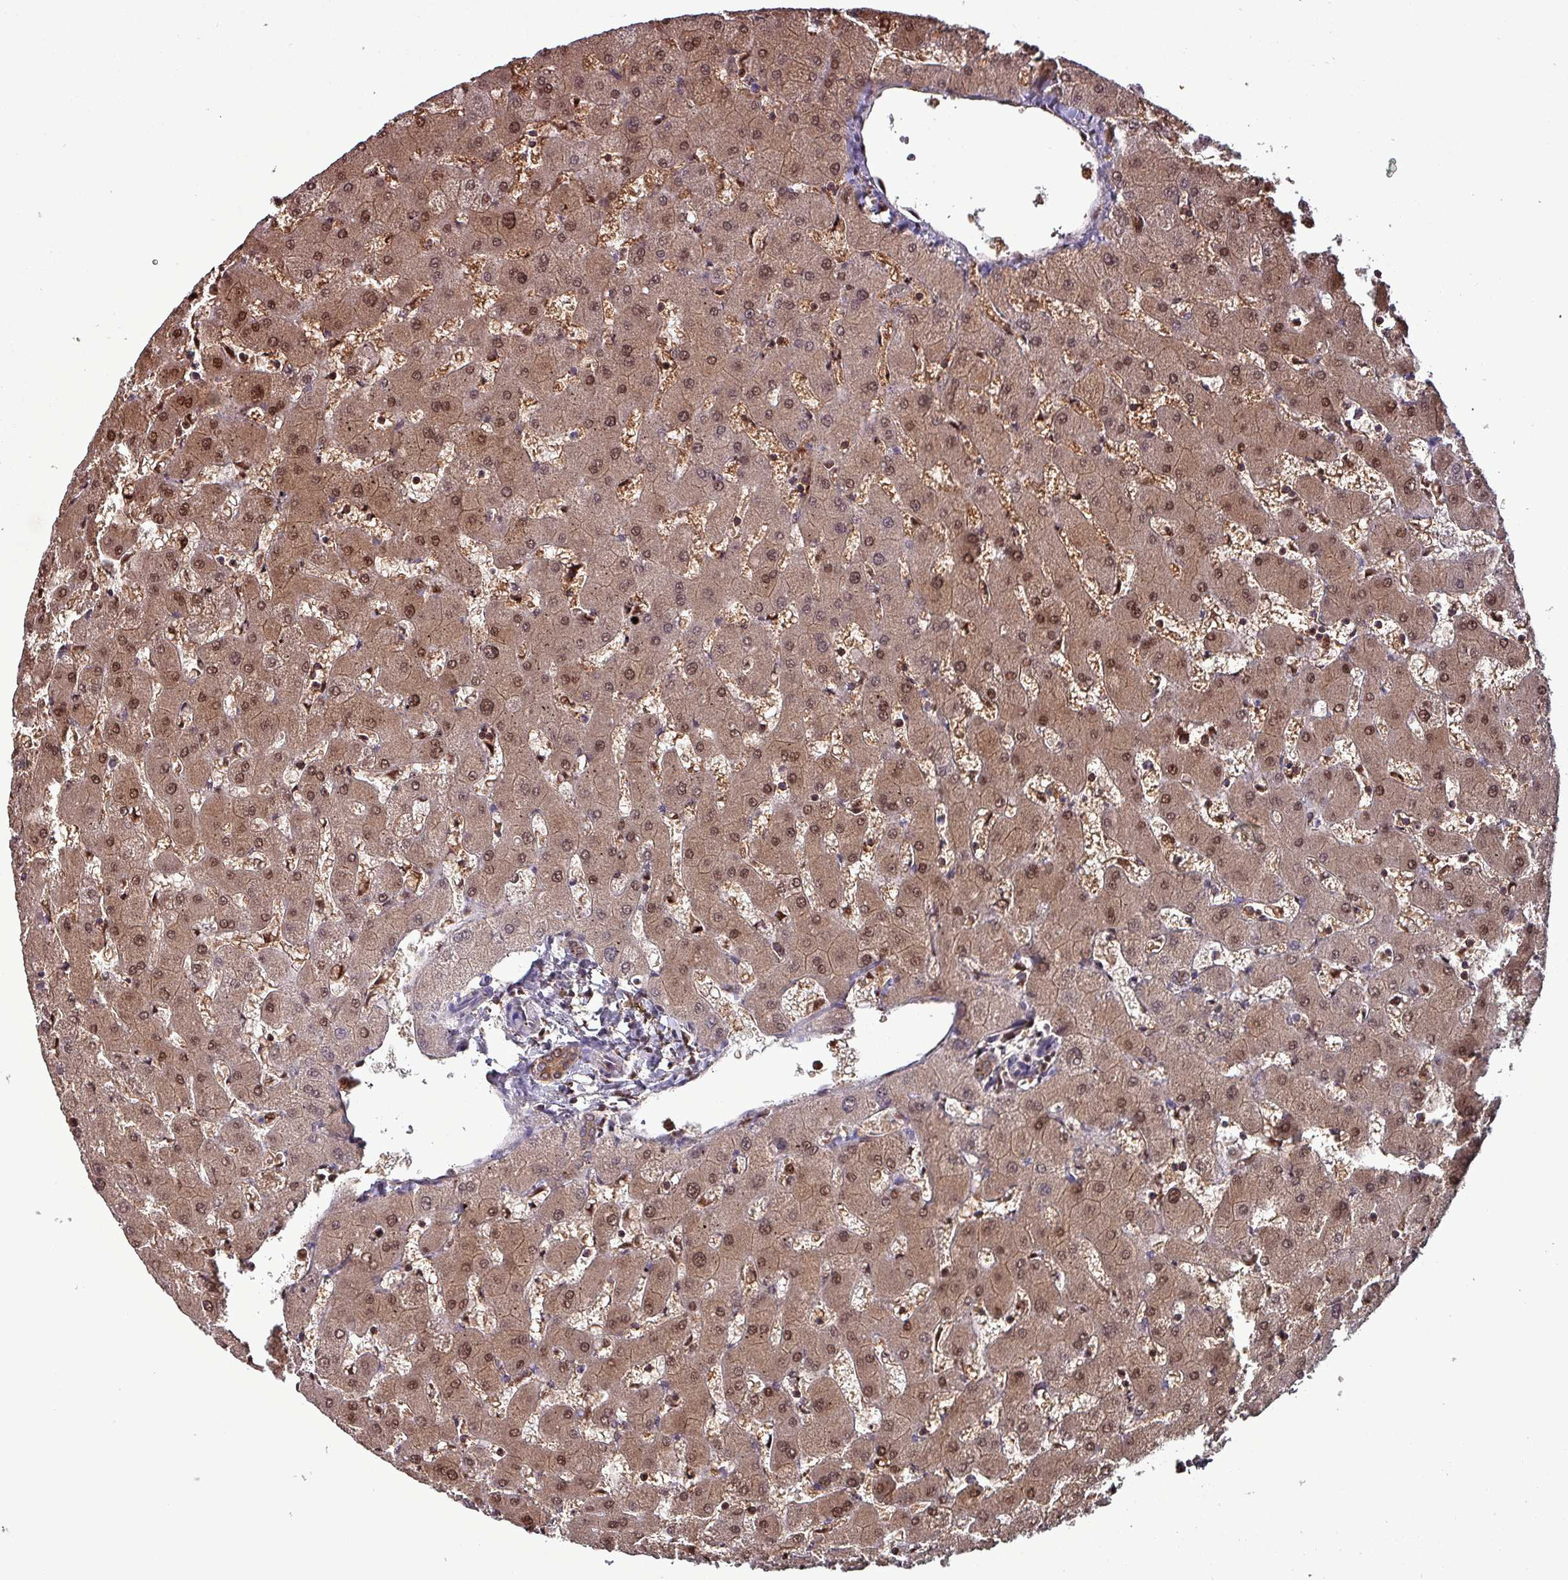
{"staining": {"intensity": "strong", "quantity": ">75%", "location": "cytoplasmic/membranous,nuclear"}, "tissue": "liver", "cell_type": "Cholangiocytes", "image_type": "normal", "snomed": [{"axis": "morphology", "description": "Normal tissue, NOS"}, {"axis": "topography", "description": "Liver"}], "caption": "Immunohistochemistry (IHC) histopathology image of normal liver: liver stained using IHC exhibits high levels of strong protein expression localized specifically in the cytoplasmic/membranous,nuclear of cholangiocytes, appearing as a cytoplasmic/membranous,nuclear brown color.", "gene": "PSMB8", "patient": {"sex": "female", "age": 63}}